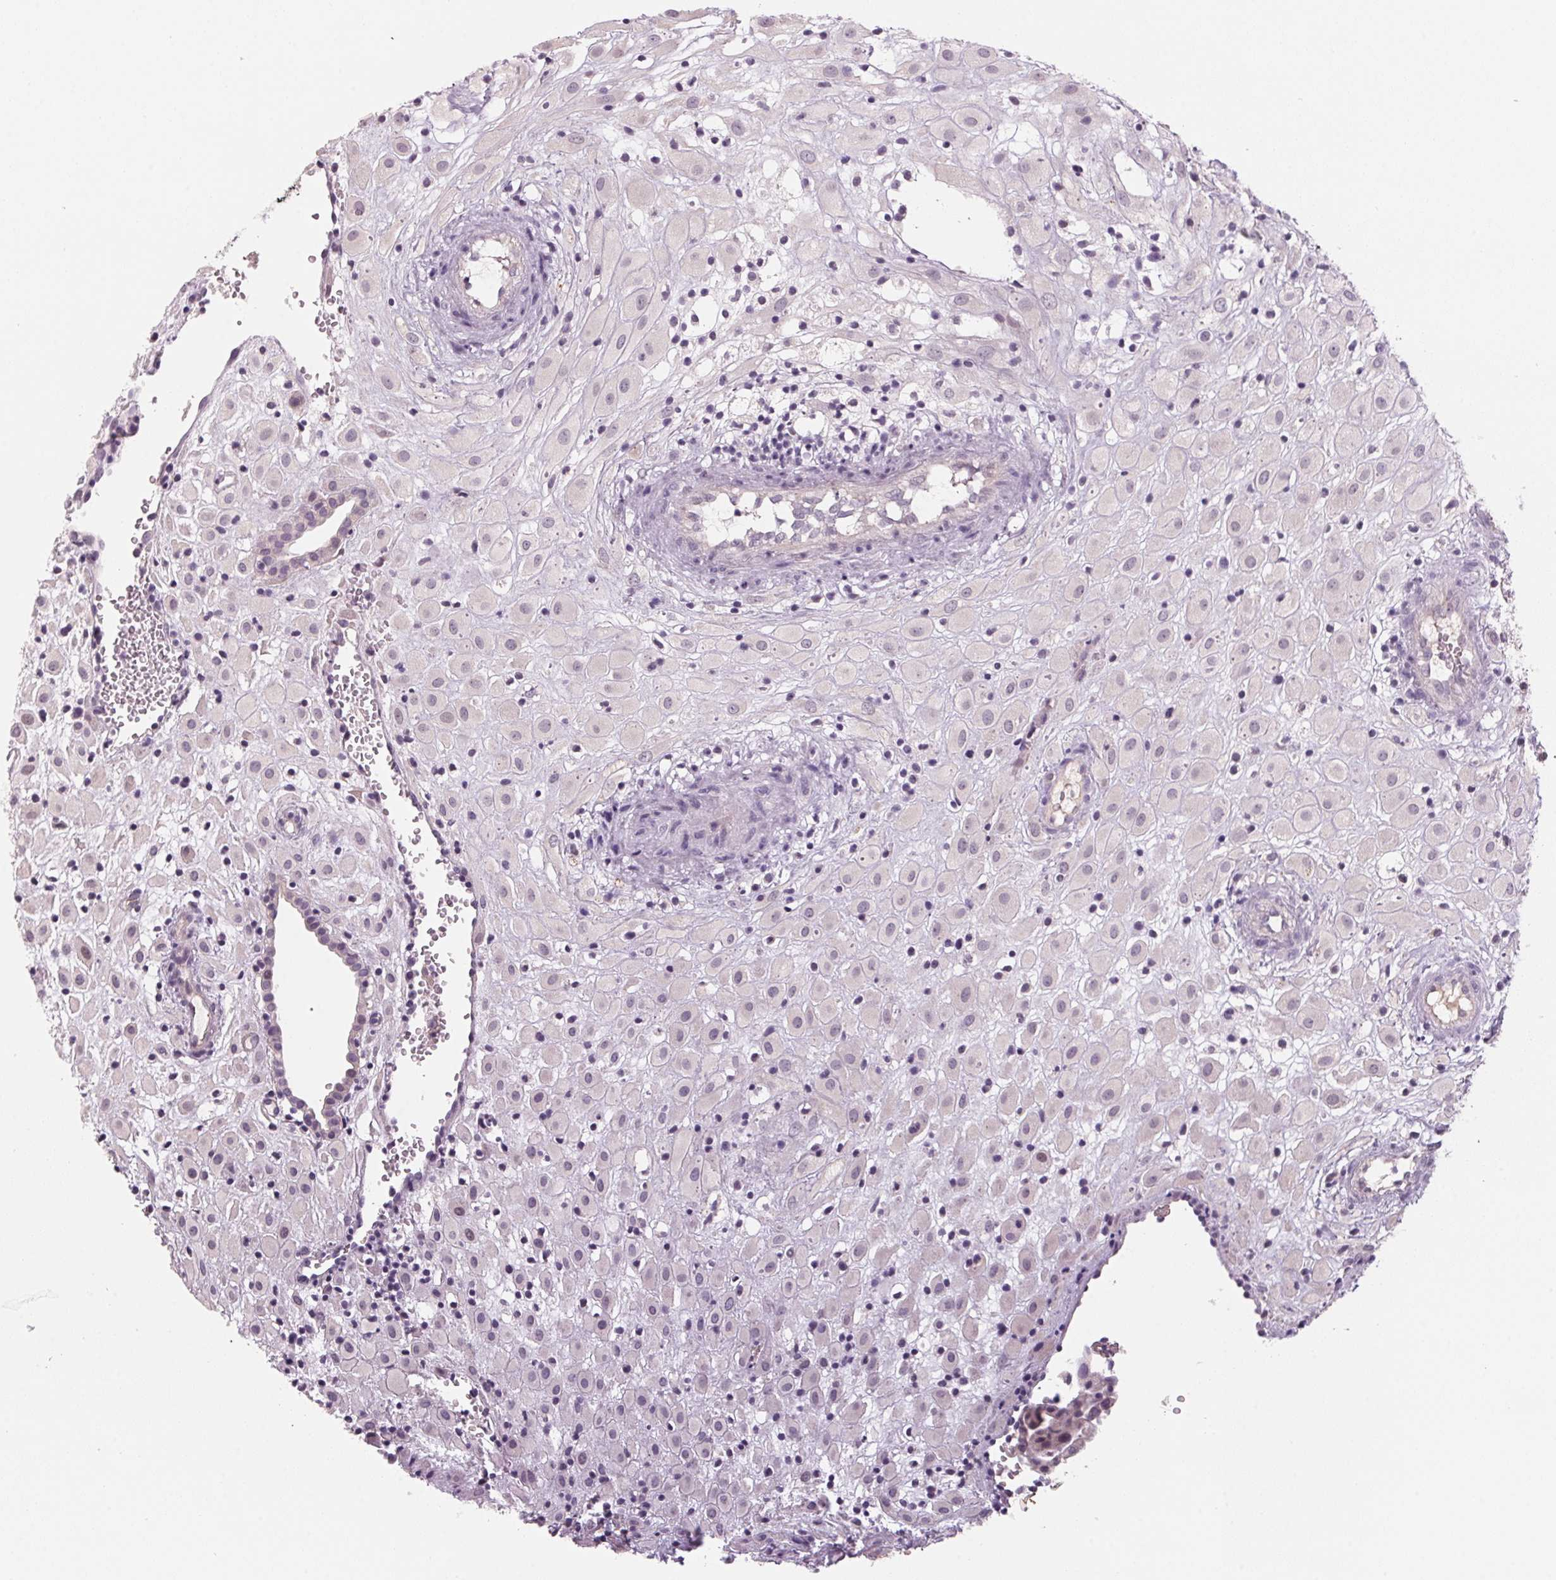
{"staining": {"intensity": "negative", "quantity": "none", "location": "none"}, "tissue": "placenta", "cell_type": "Decidual cells", "image_type": "normal", "snomed": [{"axis": "morphology", "description": "Normal tissue, NOS"}, {"axis": "topography", "description": "Placenta"}], "caption": "This is an IHC photomicrograph of benign human placenta. There is no expression in decidual cells.", "gene": "ADAM20", "patient": {"sex": "female", "age": 24}}